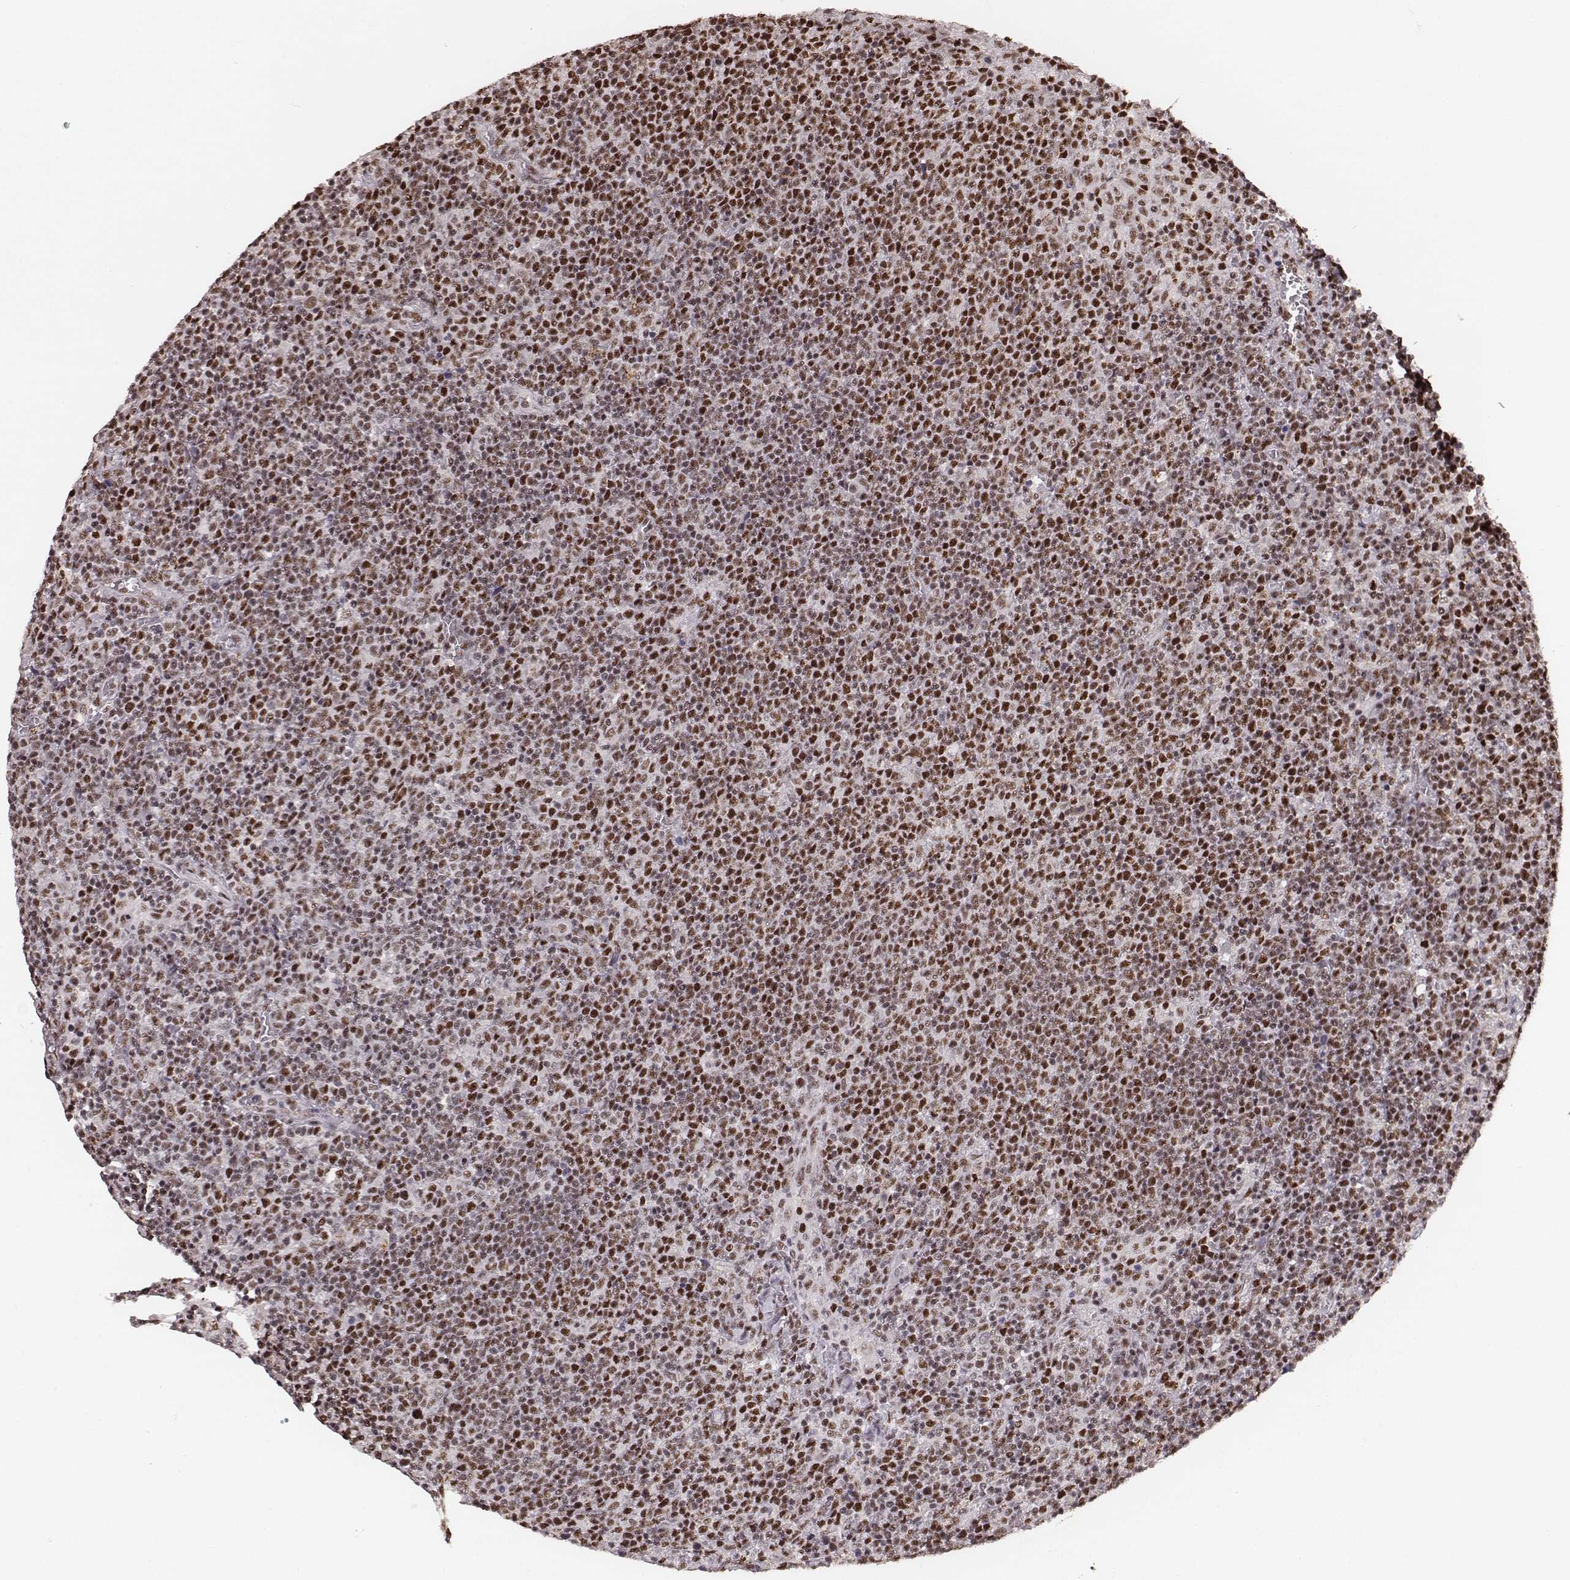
{"staining": {"intensity": "moderate", "quantity": ">75%", "location": "nuclear"}, "tissue": "lymphoma", "cell_type": "Tumor cells", "image_type": "cancer", "snomed": [{"axis": "morphology", "description": "Malignant lymphoma, non-Hodgkin's type, High grade"}, {"axis": "topography", "description": "Lymph node"}], "caption": "A micrograph of lymphoma stained for a protein displays moderate nuclear brown staining in tumor cells.", "gene": "LUC7L", "patient": {"sex": "male", "age": 61}}